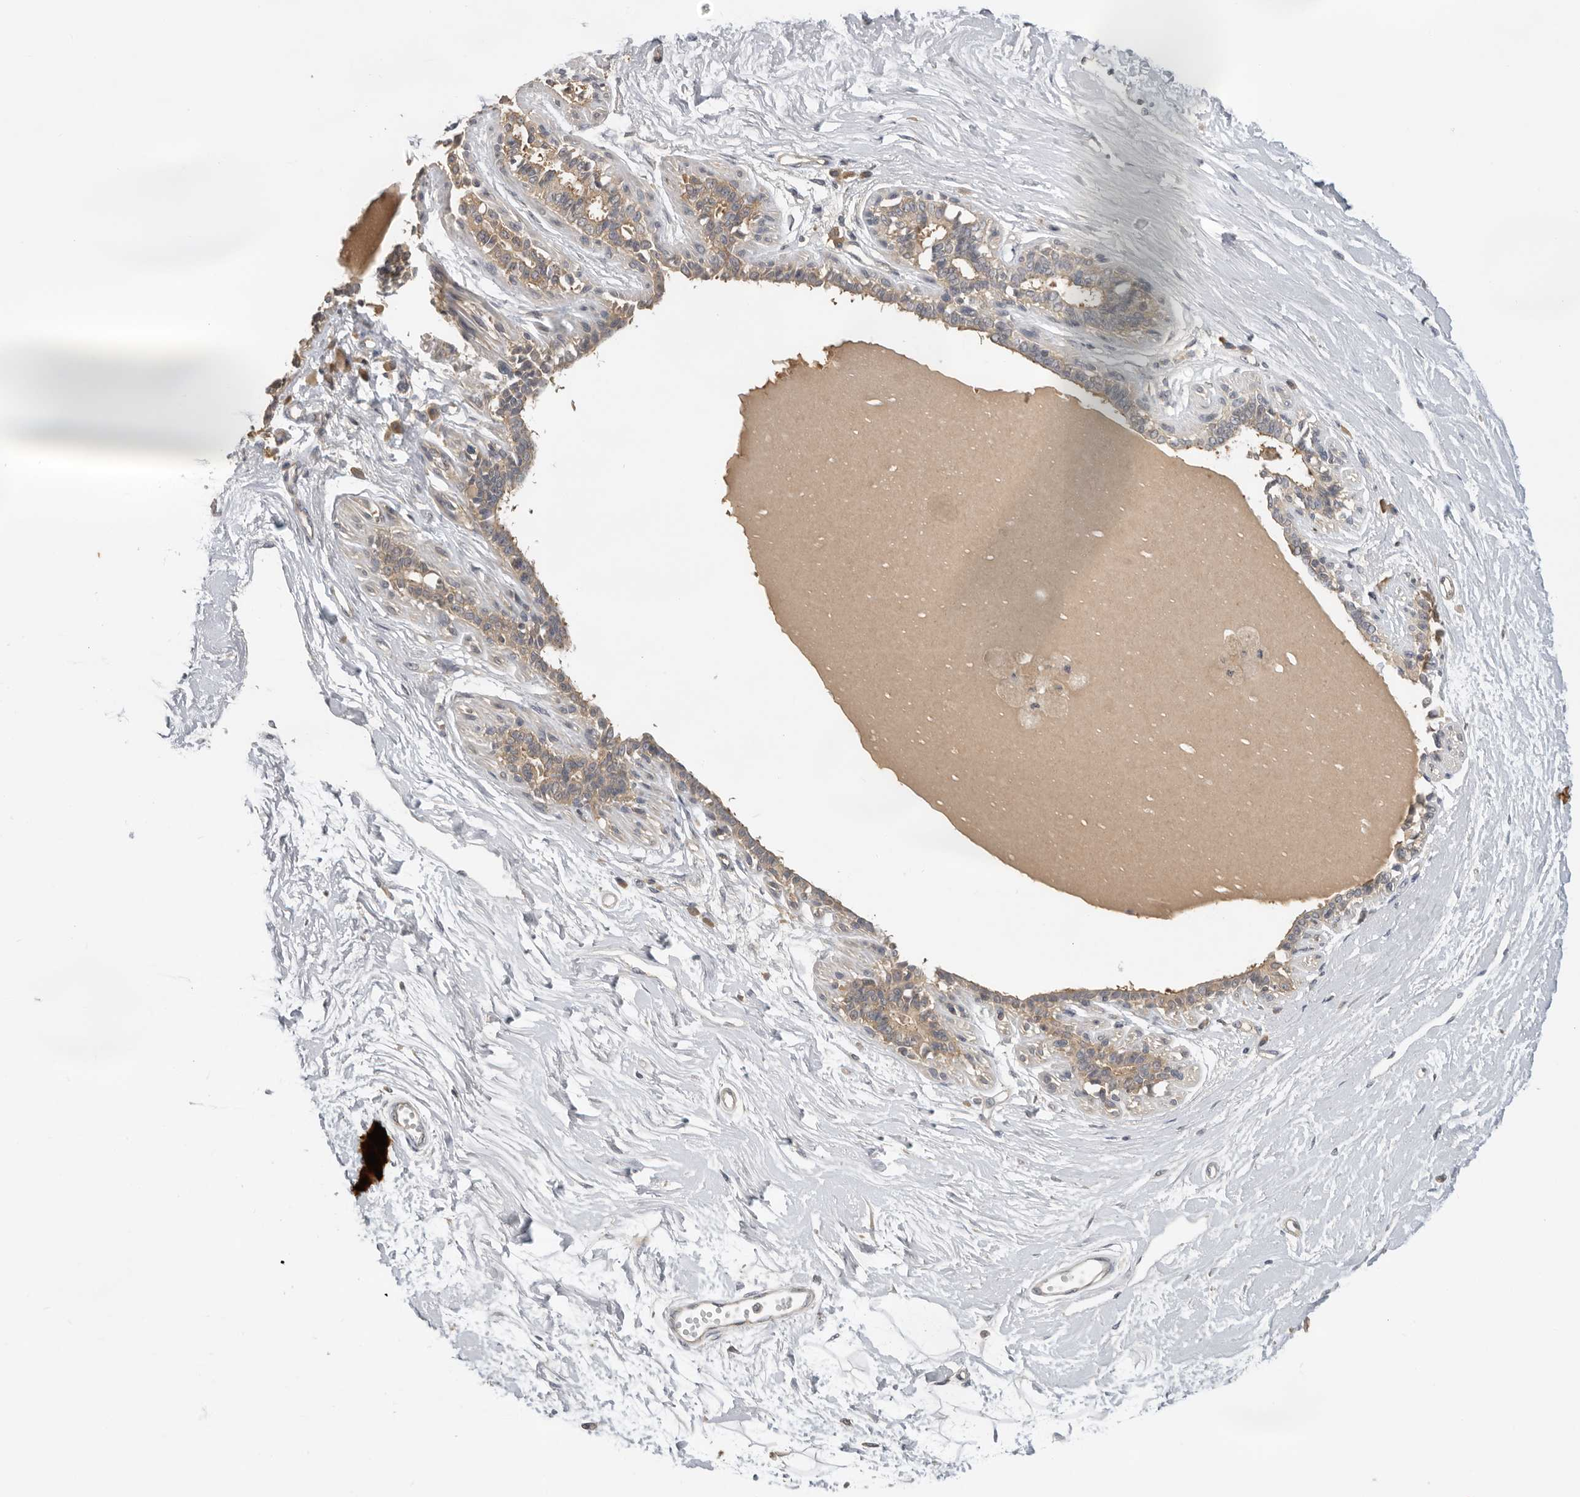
{"staining": {"intensity": "negative", "quantity": "none", "location": "none"}, "tissue": "breast", "cell_type": "Adipocytes", "image_type": "normal", "snomed": [{"axis": "morphology", "description": "Normal tissue, NOS"}, {"axis": "topography", "description": "Breast"}], "caption": "This is a image of immunohistochemistry (IHC) staining of normal breast, which shows no staining in adipocytes.", "gene": "PPP1R42", "patient": {"sex": "female", "age": 45}}